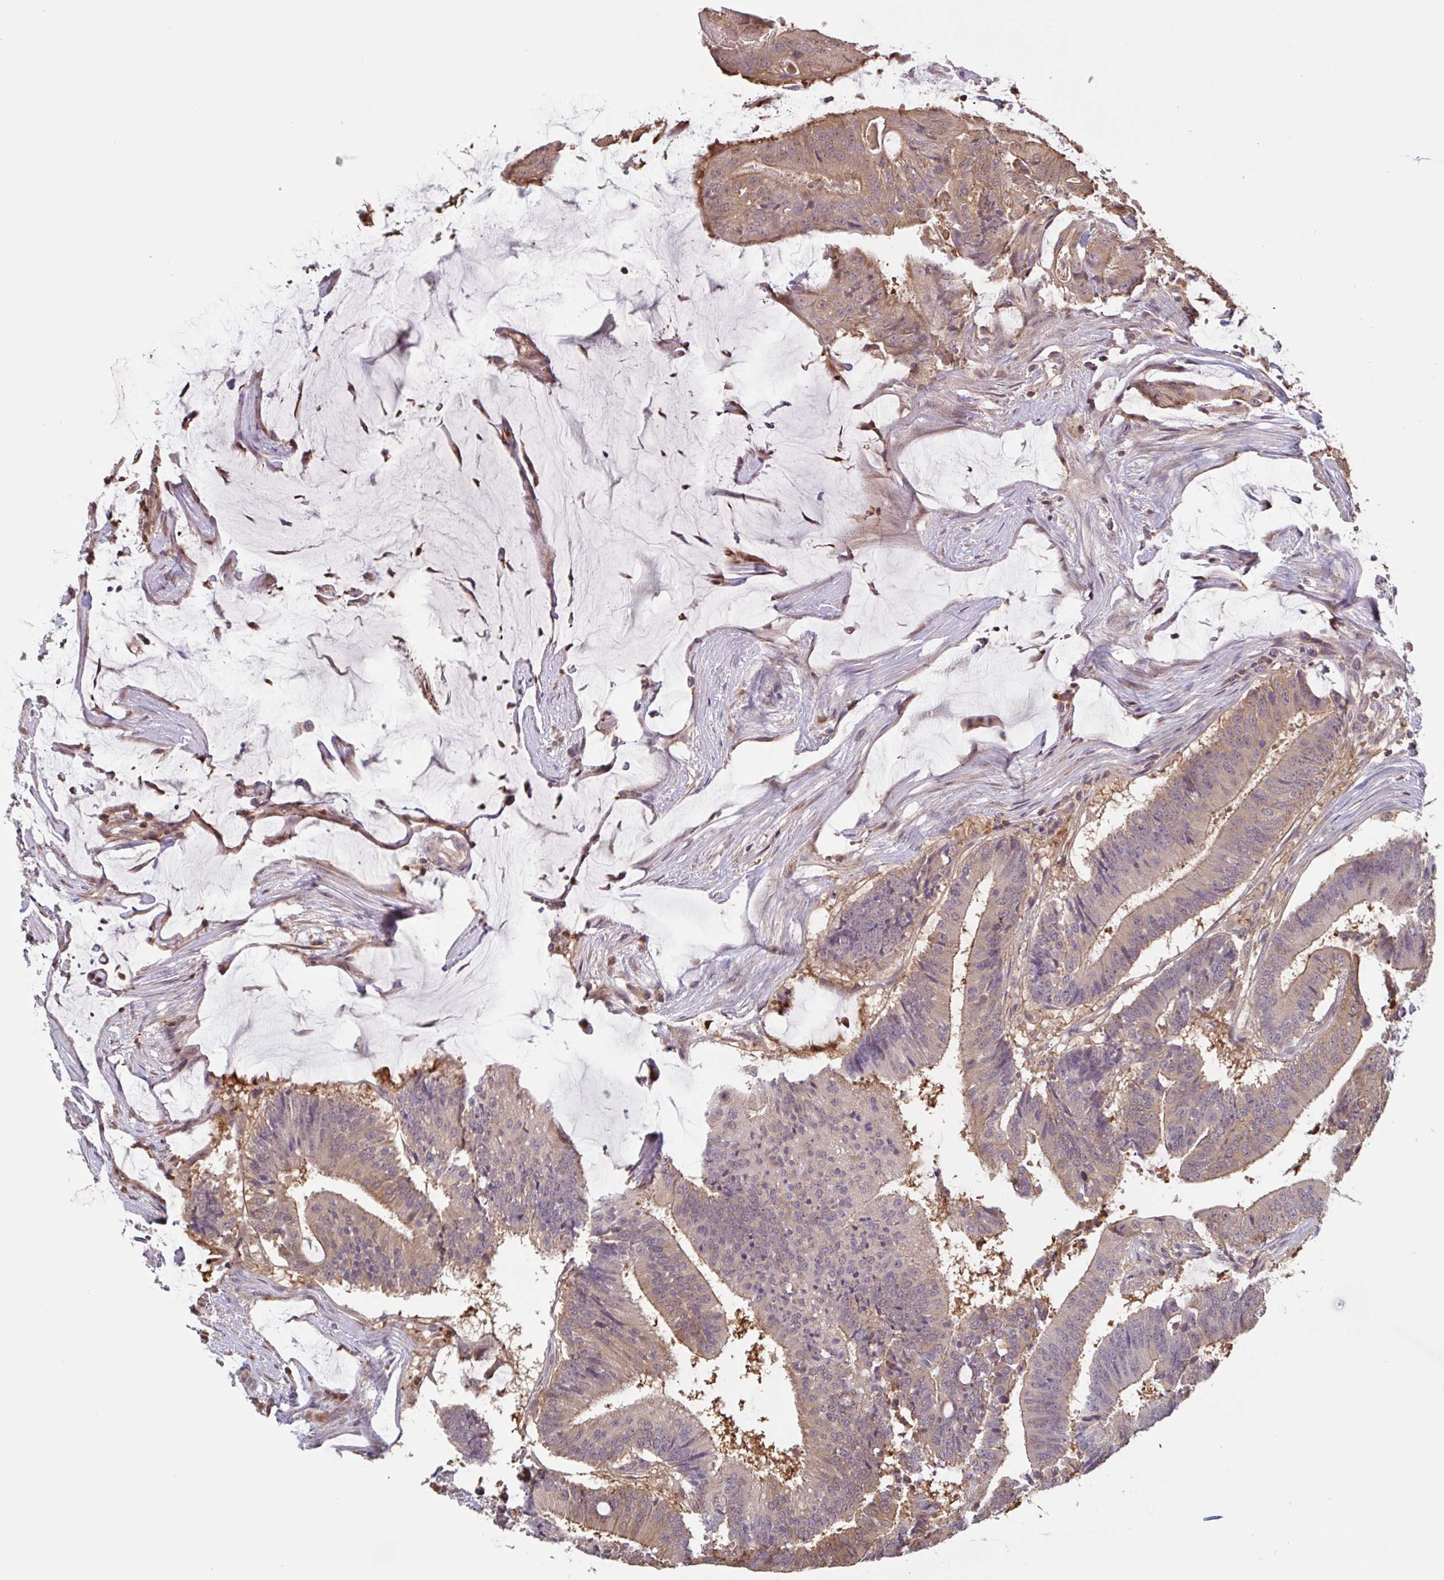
{"staining": {"intensity": "moderate", "quantity": "25%-75%", "location": "cytoplasmic/membranous"}, "tissue": "colorectal cancer", "cell_type": "Tumor cells", "image_type": "cancer", "snomed": [{"axis": "morphology", "description": "Adenocarcinoma, NOS"}, {"axis": "topography", "description": "Colon"}], "caption": "Protein expression analysis of colorectal cancer exhibits moderate cytoplasmic/membranous staining in about 25%-75% of tumor cells.", "gene": "OTOP2", "patient": {"sex": "female", "age": 43}}